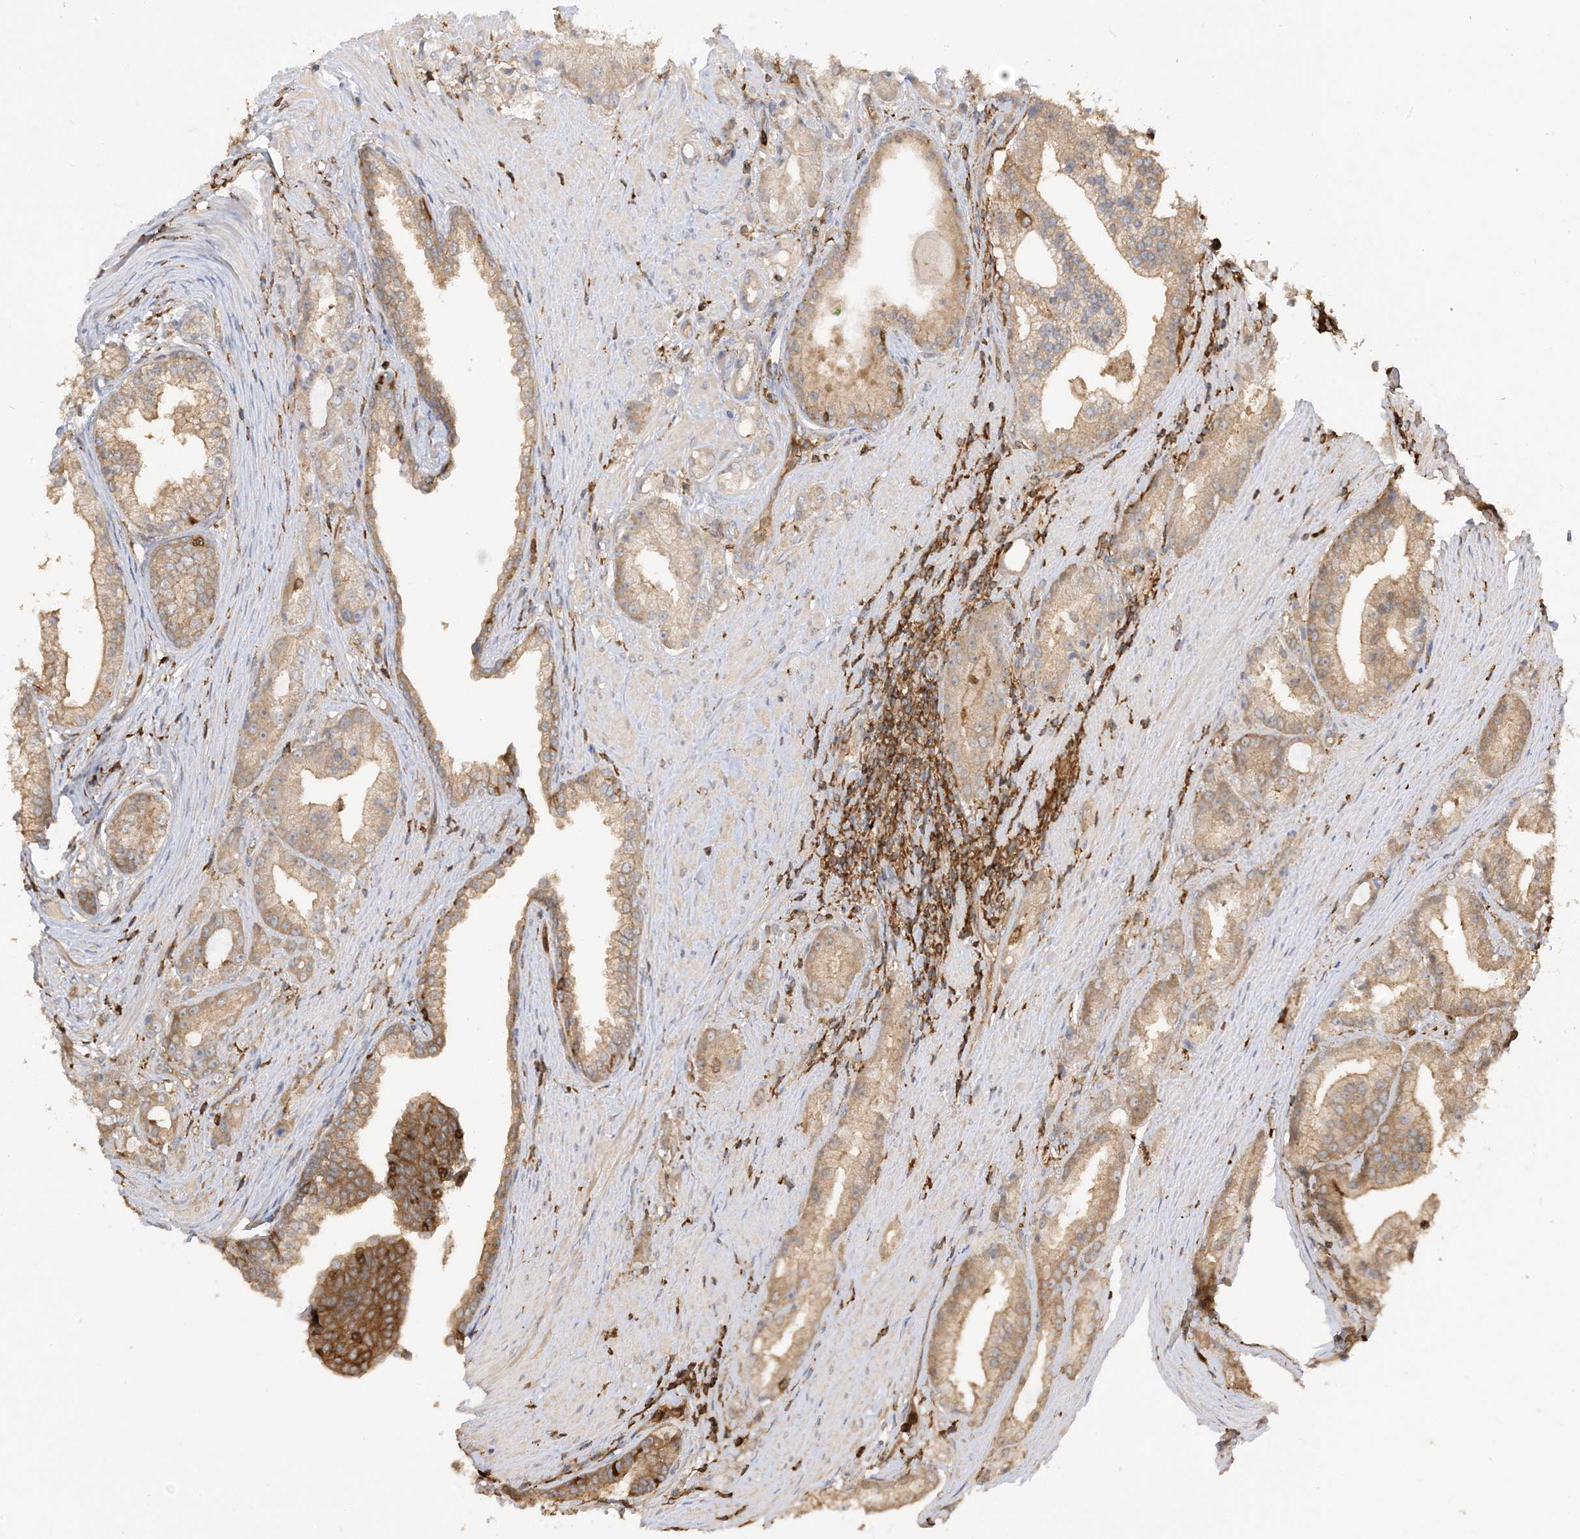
{"staining": {"intensity": "weak", "quantity": ">75%", "location": "cytoplasmic/membranous"}, "tissue": "prostate cancer", "cell_type": "Tumor cells", "image_type": "cancer", "snomed": [{"axis": "morphology", "description": "Adenocarcinoma, Low grade"}, {"axis": "topography", "description": "Prostate"}], "caption": "IHC of human prostate low-grade adenocarcinoma displays low levels of weak cytoplasmic/membranous expression in about >75% of tumor cells. (DAB (3,3'-diaminobenzidine) IHC with brightfield microscopy, high magnification).", "gene": "CAPZB", "patient": {"sex": "male", "age": 67}}